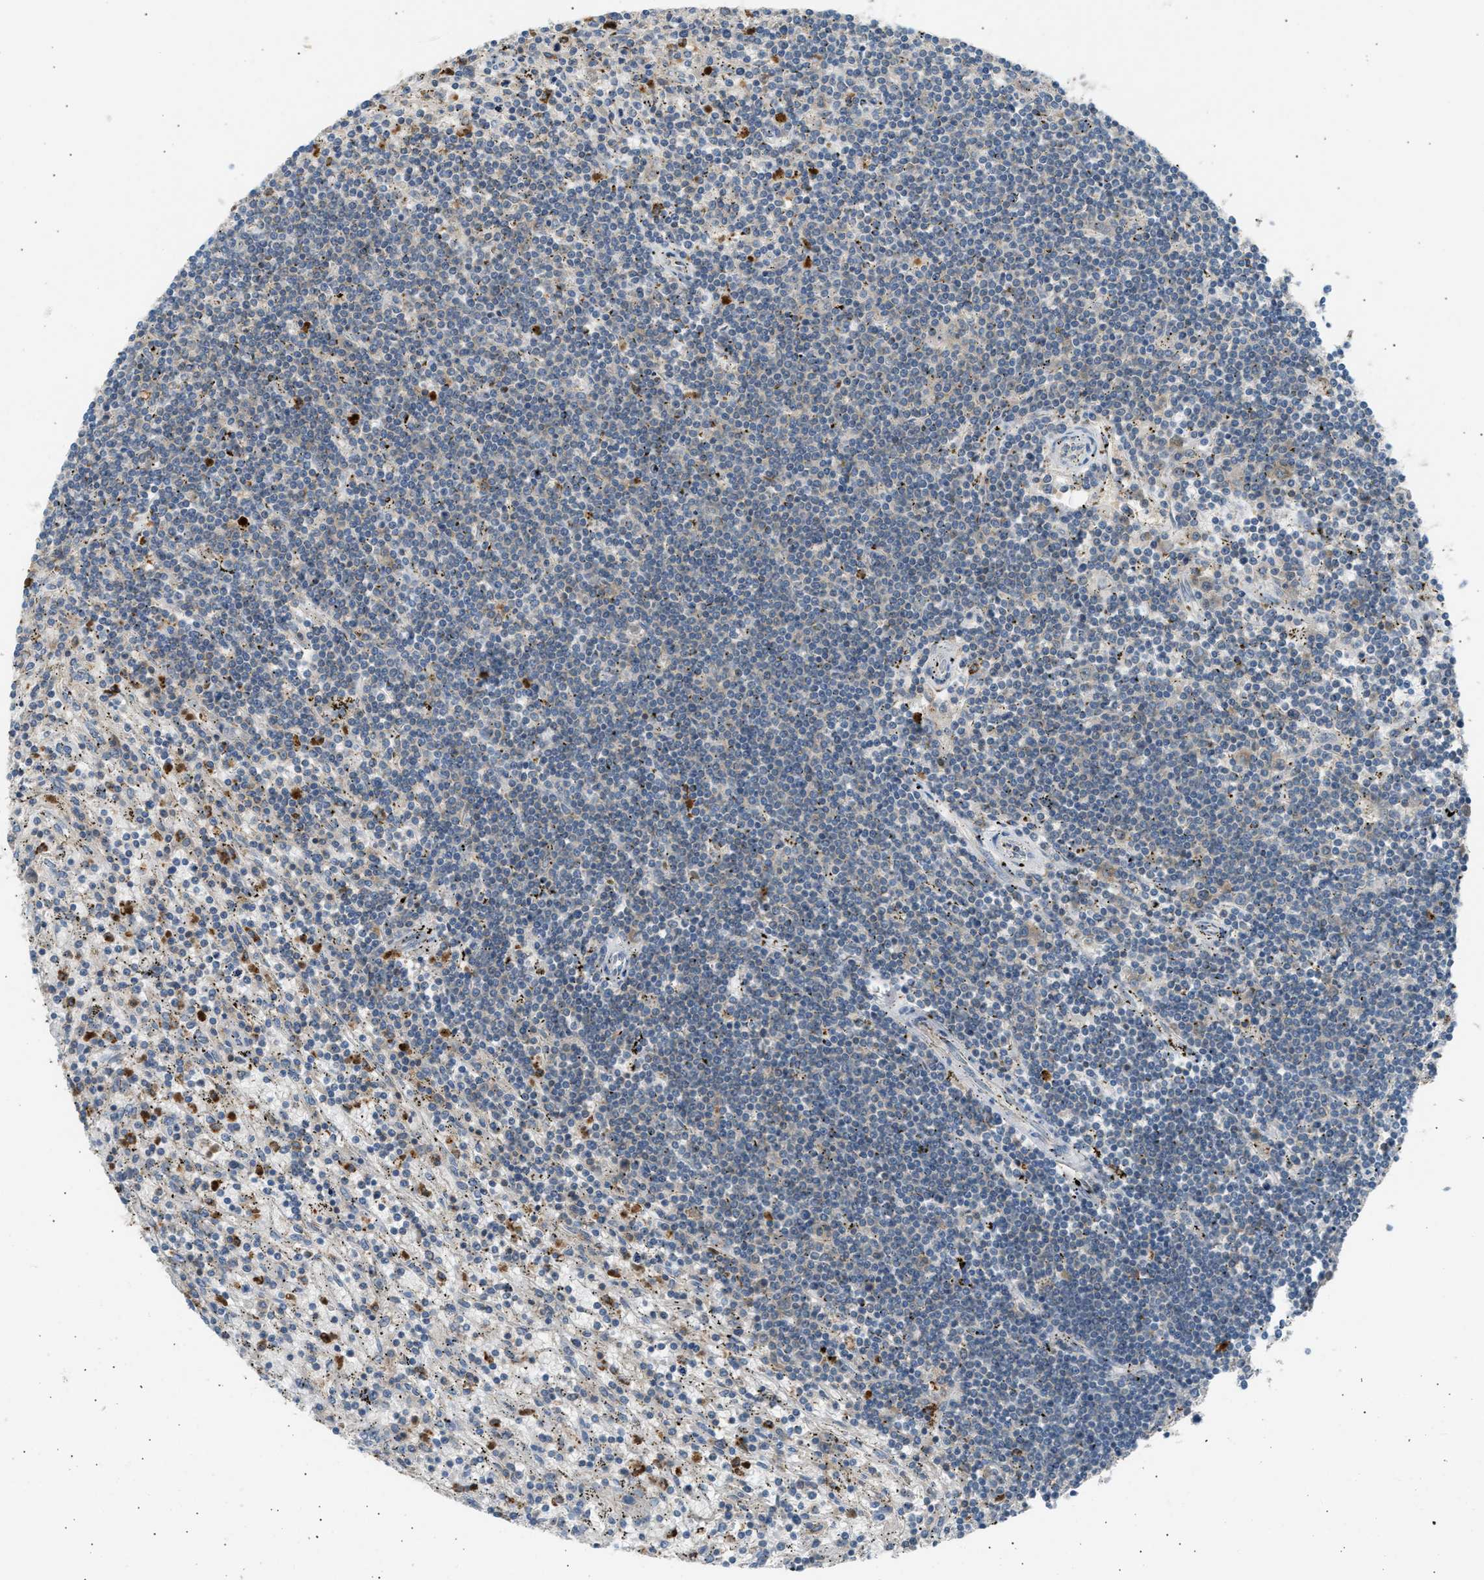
{"staining": {"intensity": "negative", "quantity": "none", "location": "none"}, "tissue": "lymphoma", "cell_type": "Tumor cells", "image_type": "cancer", "snomed": [{"axis": "morphology", "description": "Malignant lymphoma, non-Hodgkin's type, Low grade"}, {"axis": "topography", "description": "Spleen"}], "caption": "Immunohistochemistry (IHC) histopathology image of neoplastic tissue: low-grade malignant lymphoma, non-Hodgkin's type stained with DAB shows no significant protein expression in tumor cells.", "gene": "TRIM50", "patient": {"sex": "male", "age": 76}}